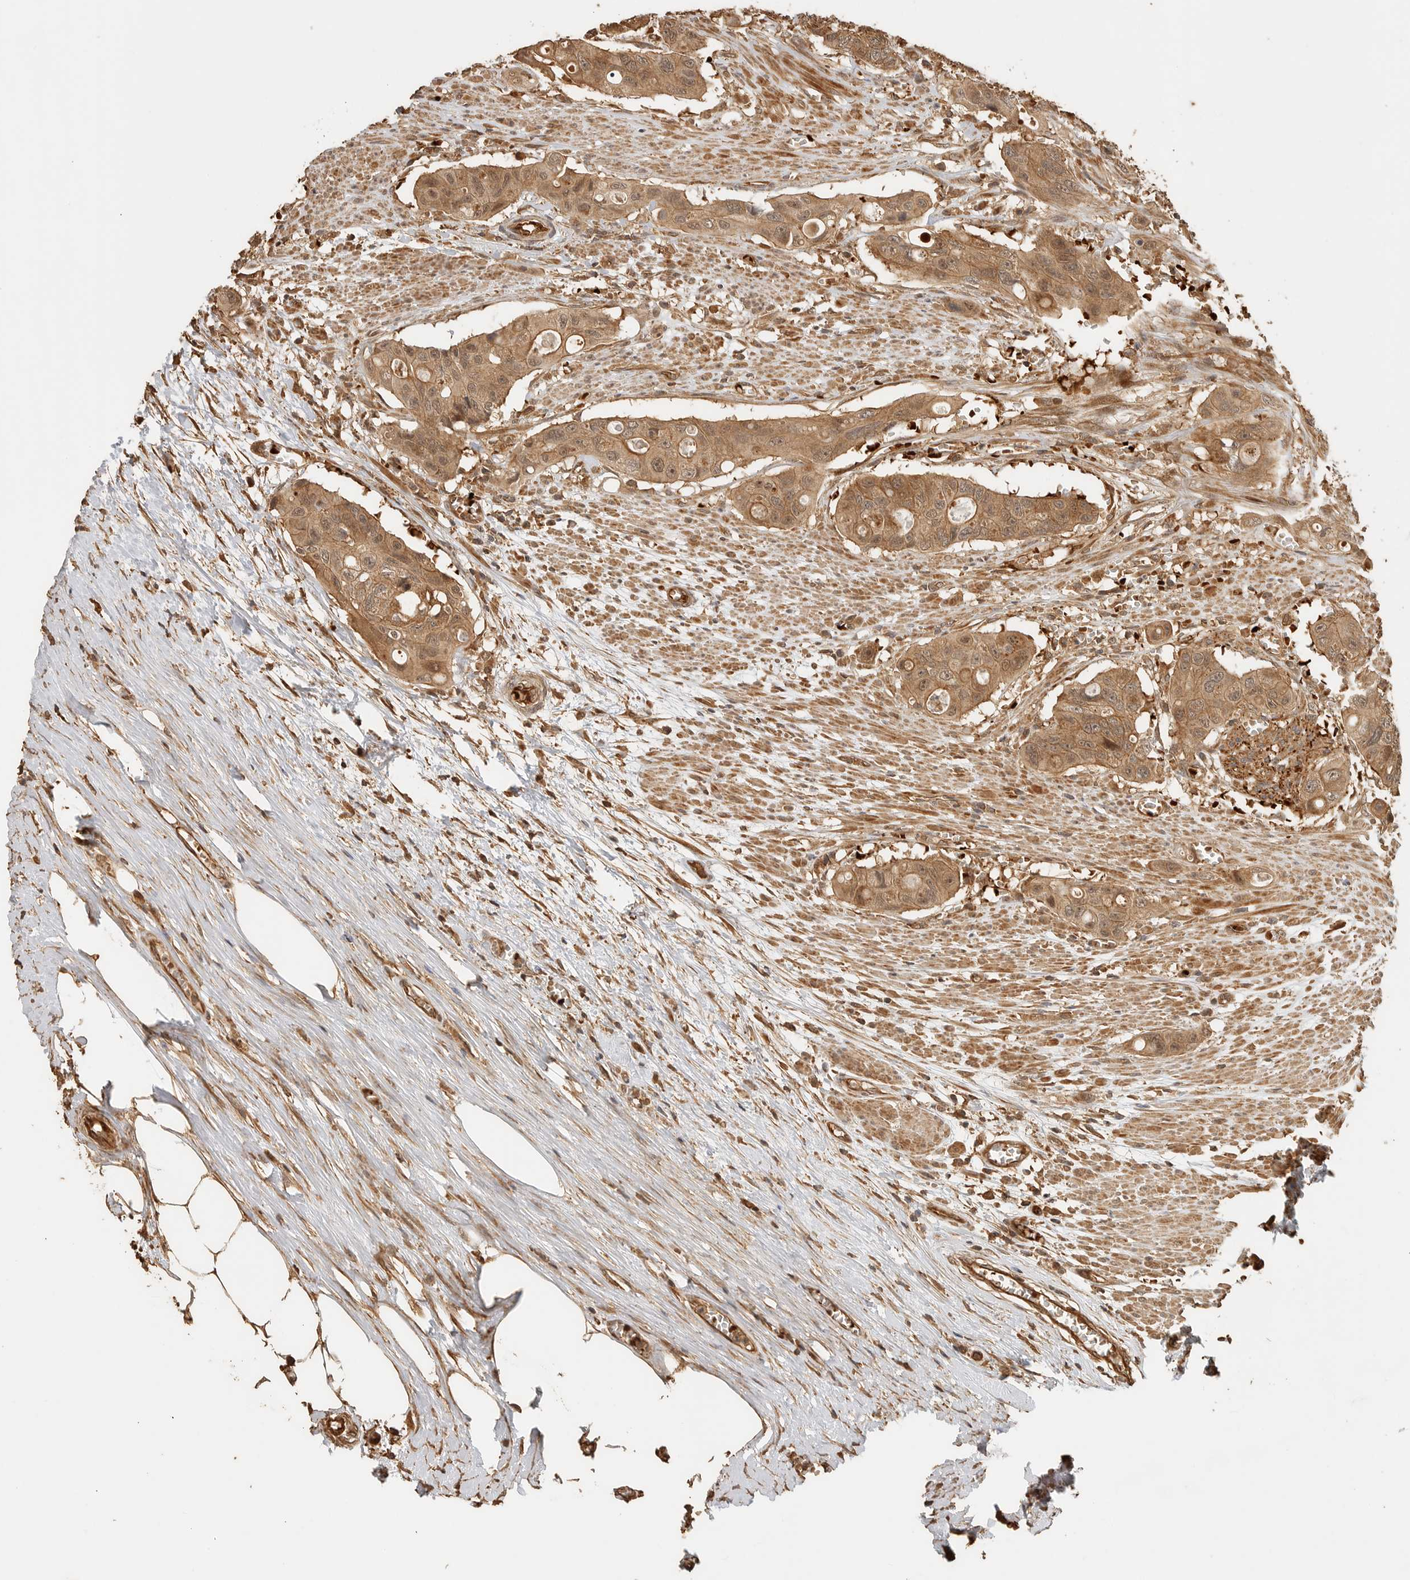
{"staining": {"intensity": "strong", "quantity": ">75%", "location": "cytoplasmic/membranous"}, "tissue": "colorectal cancer", "cell_type": "Tumor cells", "image_type": "cancer", "snomed": [{"axis": "morphology", "description": "Adenocarcinoma, NOS"}, {"axis": "topography", "description": "Colon"}], "caption": "Colorectal cancer stained with DAB IHC exhibits high levels of strong cytoplasmic/membranous staining in about >75% of tumor cells.", "gene": "OTUD6B", "patient": {"sex": "female", "age": 57}}